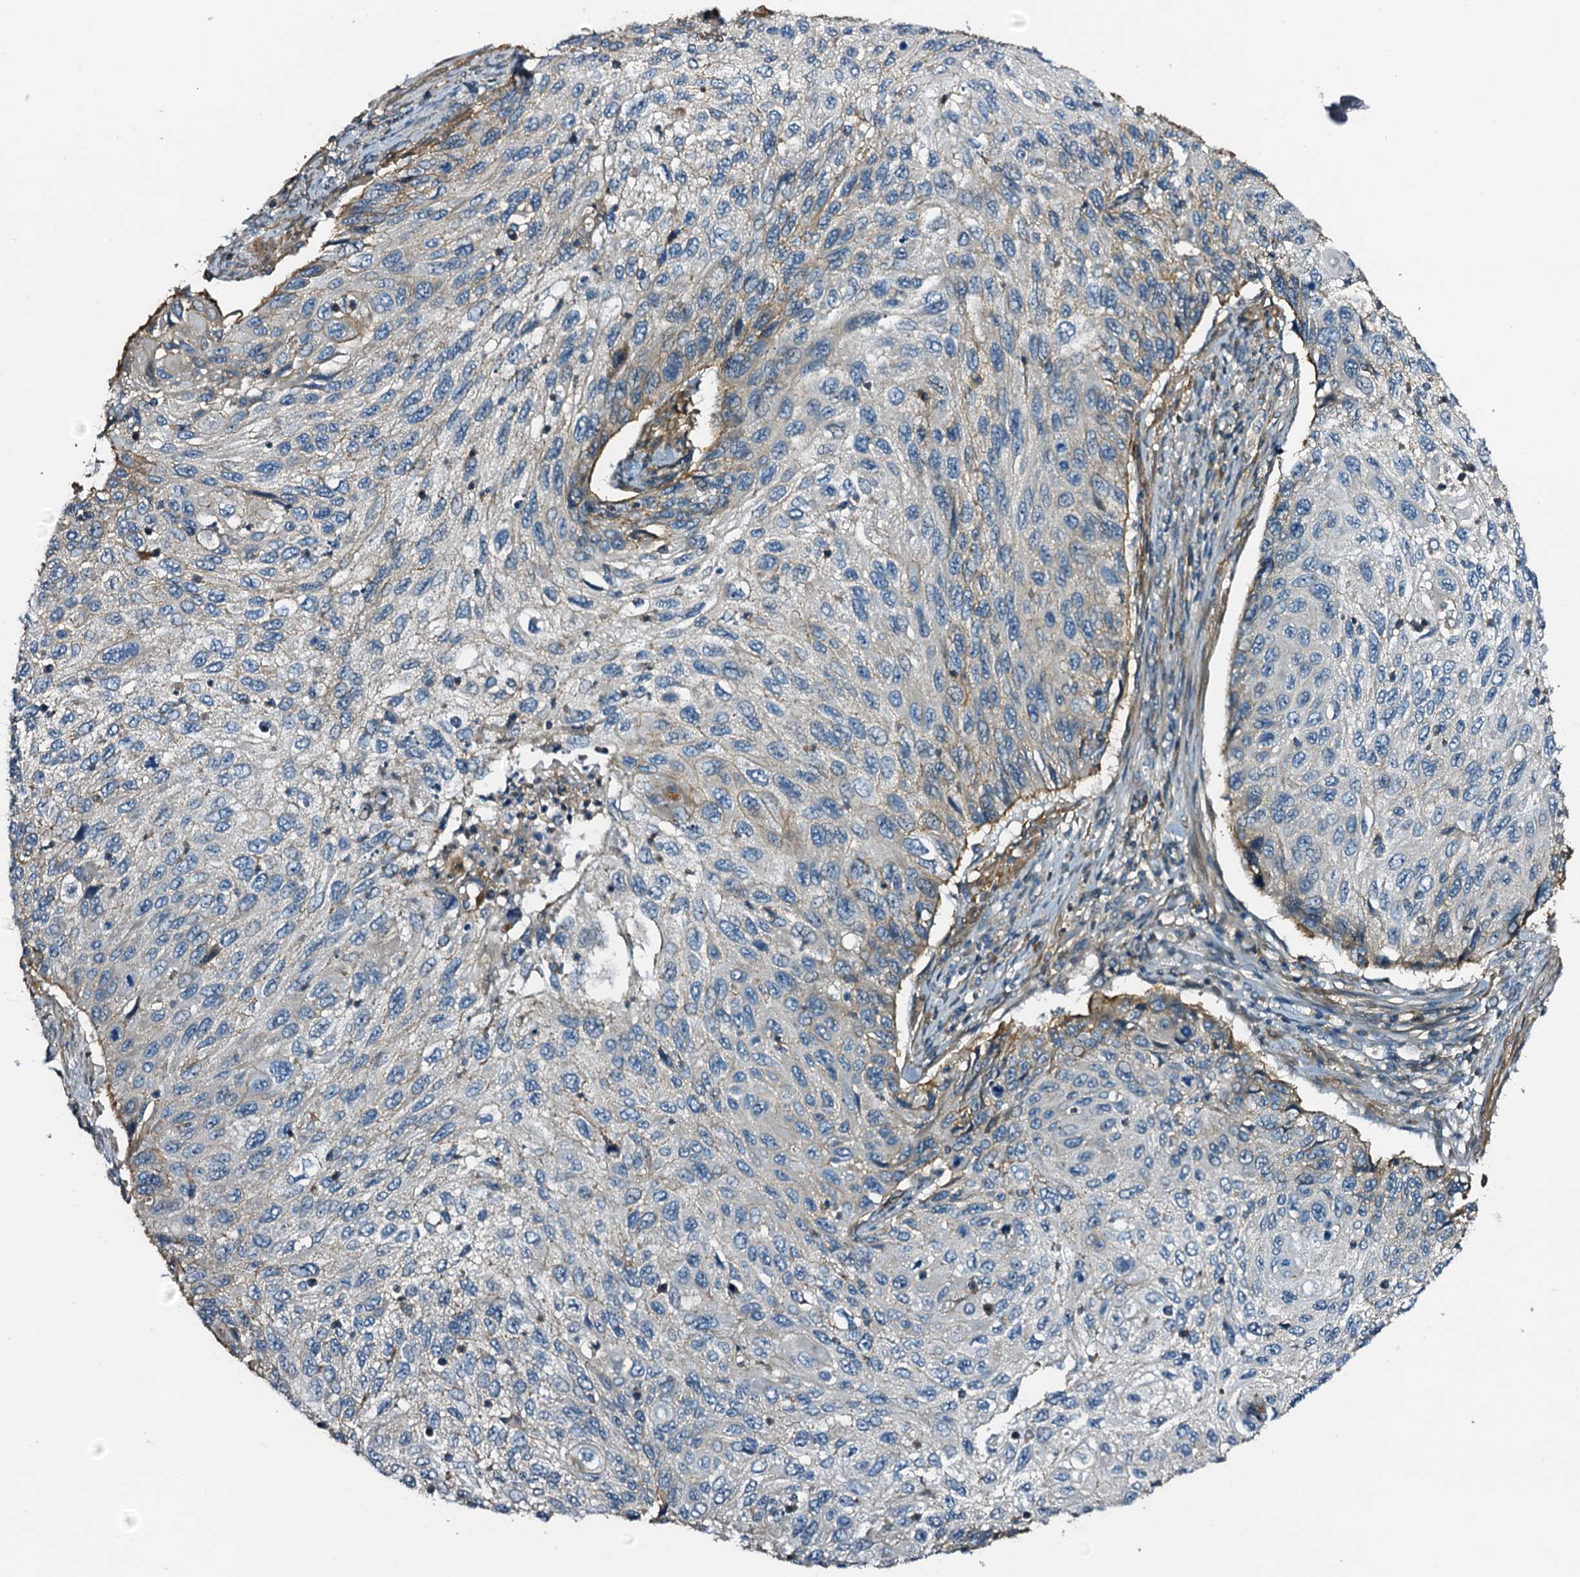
{"staining": {"intensity": "negative", "quantity": "none", "location": "none"}, "tissue": "cervical cancer", "cell_type": "Tumor cells", "image_type": "cancer", "snomed": [{"axis": "morphology", "description": "Squamous cell carcinoma, NOS"}, {"axis": "topography", "description": "Cervix"}], "caption": "Tumor cells are negative for brown protein staining in squamous cell carcinoma (cervical). The staining is performed using DAB (3,3'-diaminobenzidine) brown chromogen with nuclei counter-stained in using hematoxylin.", "gene": "DUOXA1", "patient": {"sex": "female", "age": 70}}